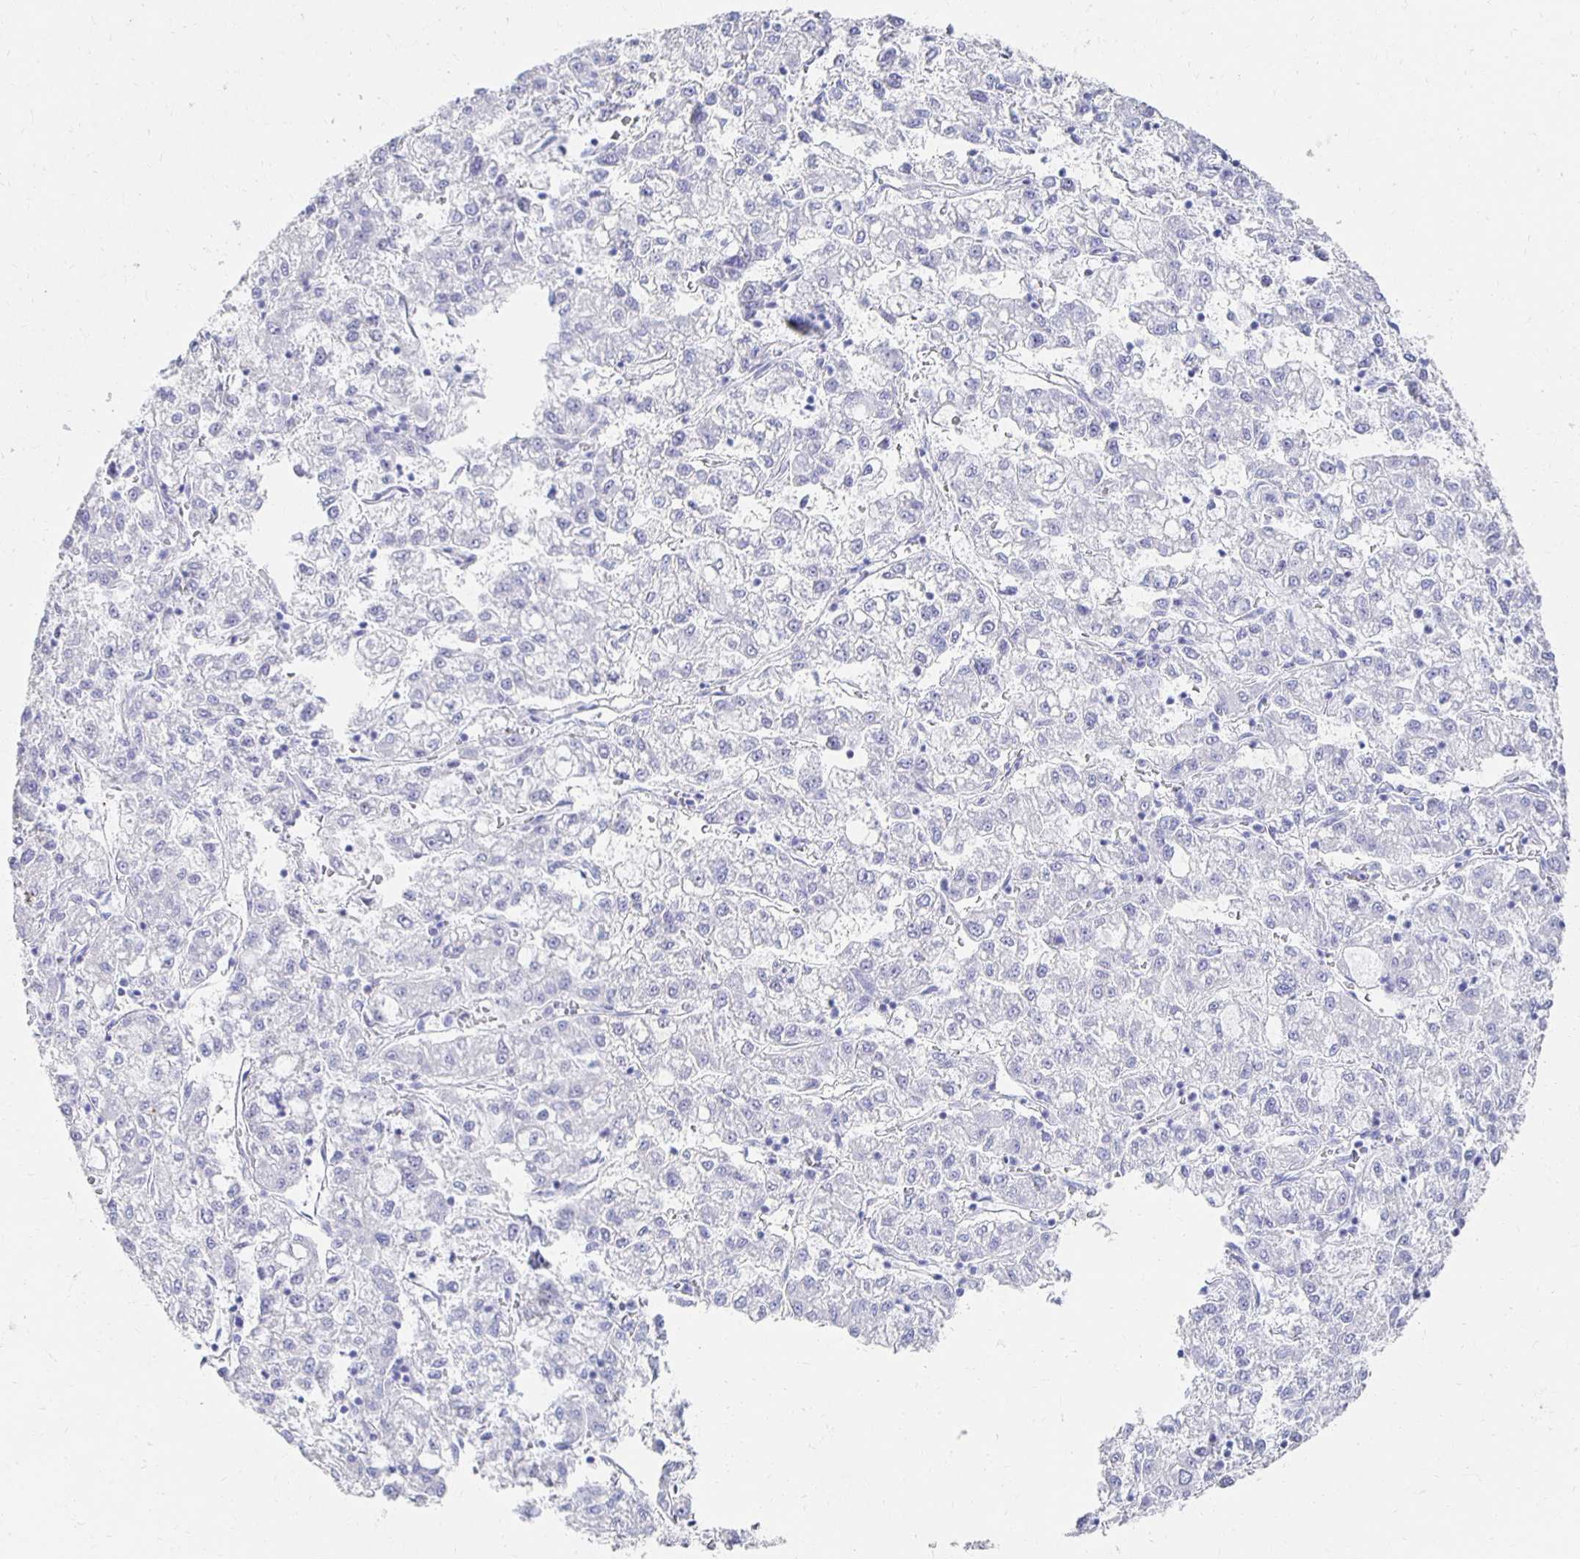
{"staining": {"intensity": "negative", "quantity": "none", "location": "none"}, "tissue": "liver cancer", "cell_type": "Tumor cells", "image_type": "cancer", "snomed": [{"axis": "morphology", "description": "Carcinoma, Hepatocellular, NOS"}, {"axis": "topography", "description": "Liver"}], "caption": "There is no significant staining in tumor cells of liver cancer (hepatocellular carcinoma).", "gene": "PRDM7", "patient": {"sex": "male", "age": 40}}